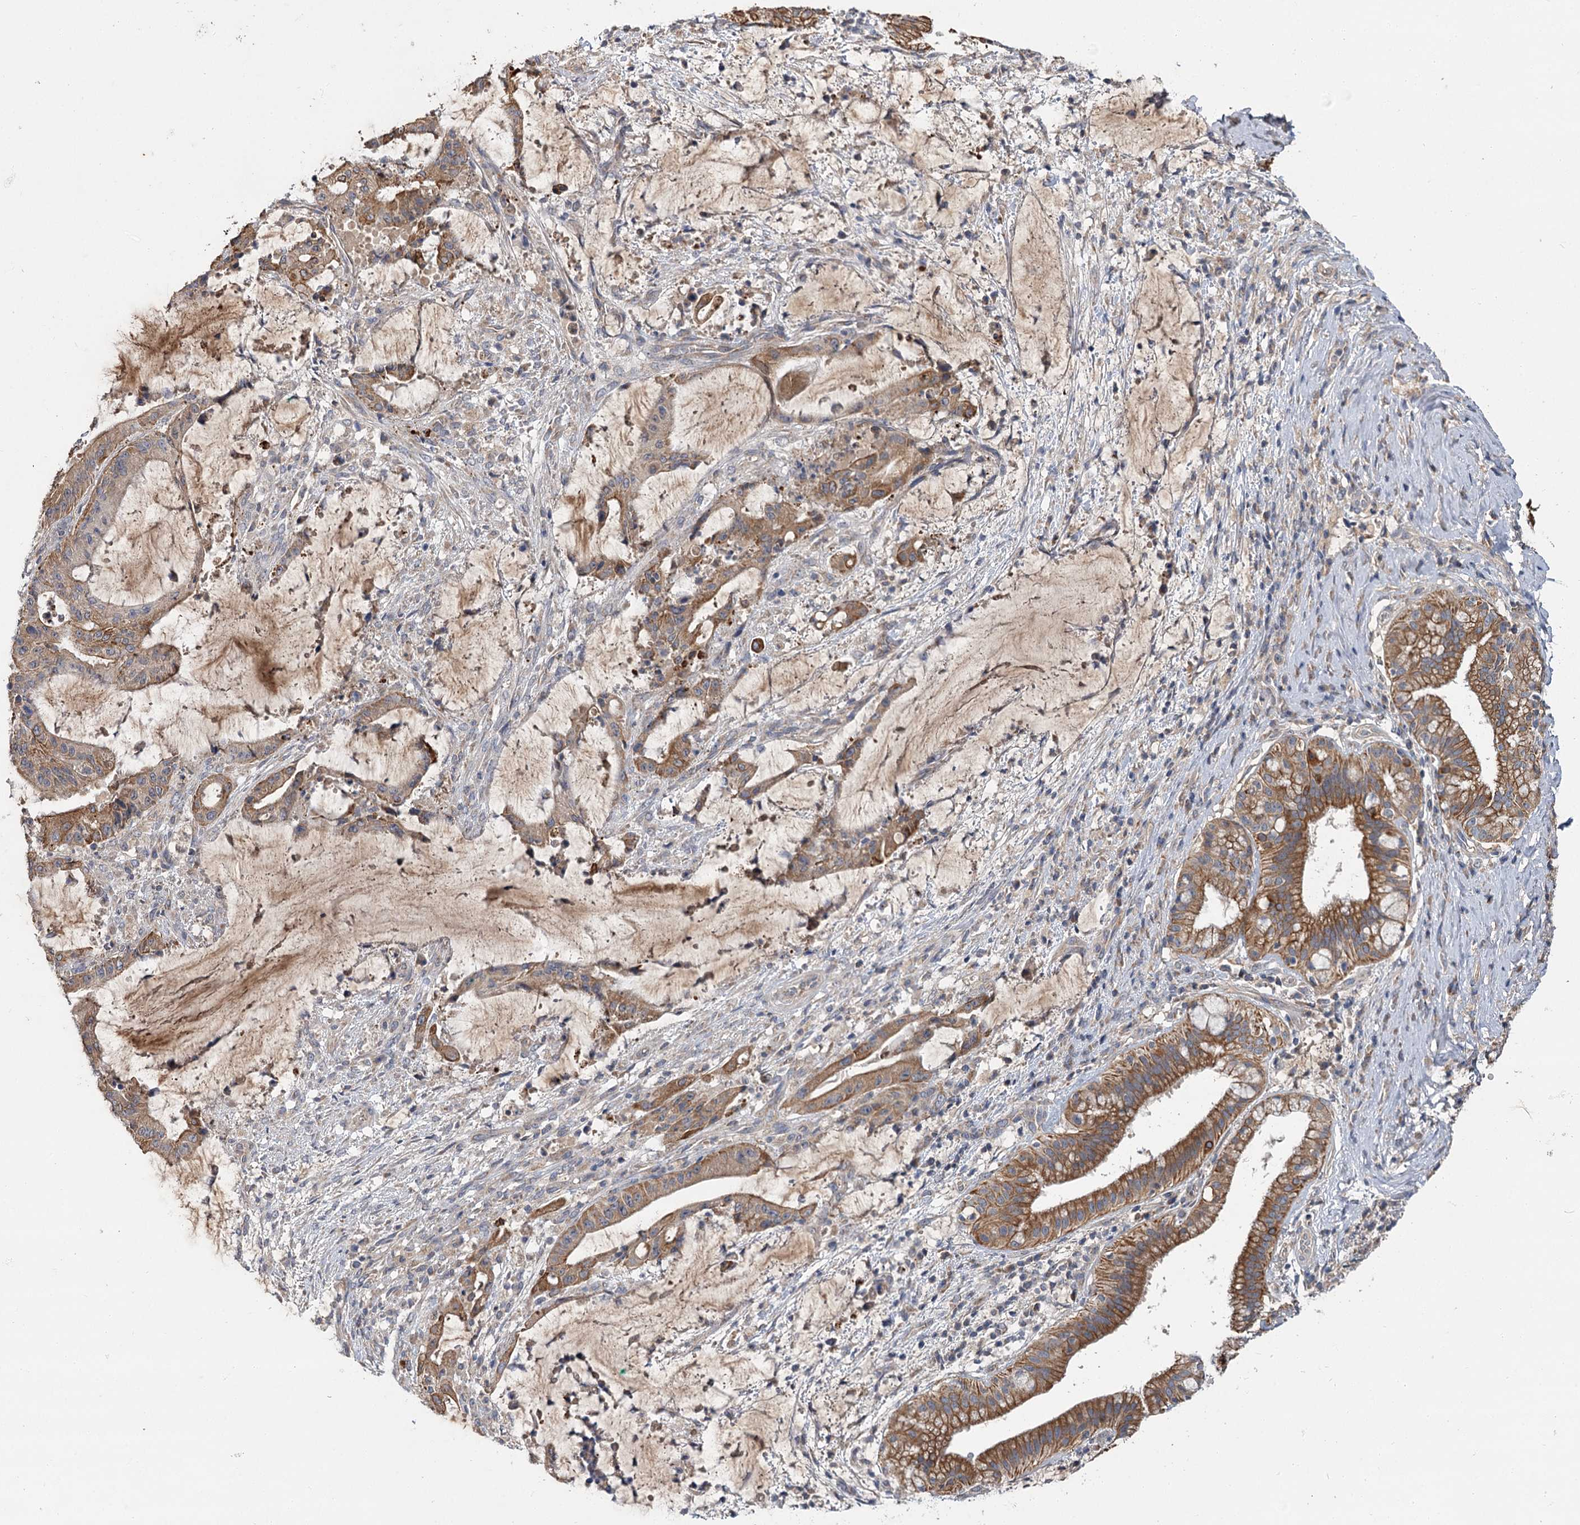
{"staining": {"intensity": "moderate", "quantity": ">75%", "location": "cytoplasmic/membranous"}, "tissue": "liver cancer", "cell_type": "Tumor cells", "image_type": "cancer", "snomed": [{"axis": "morphology", "description": "Normal tissue, NOS"}, {"axis": "morphology", "description": "Cholangiocarcinoma"}, {"axis": "topography", "description": "Liver"}, {"axis": "topography", "description": "Peripheral nerve tissue"}], "caption": "Liver cancer (cholangiocarcinoma) stained for a protein (brown) reveals moderate cytoplasmic/membranous positive staining in approximately >75% of tumor cells.", "gene": "MFN1", "patient": {"sex": "female", "age": 73}}